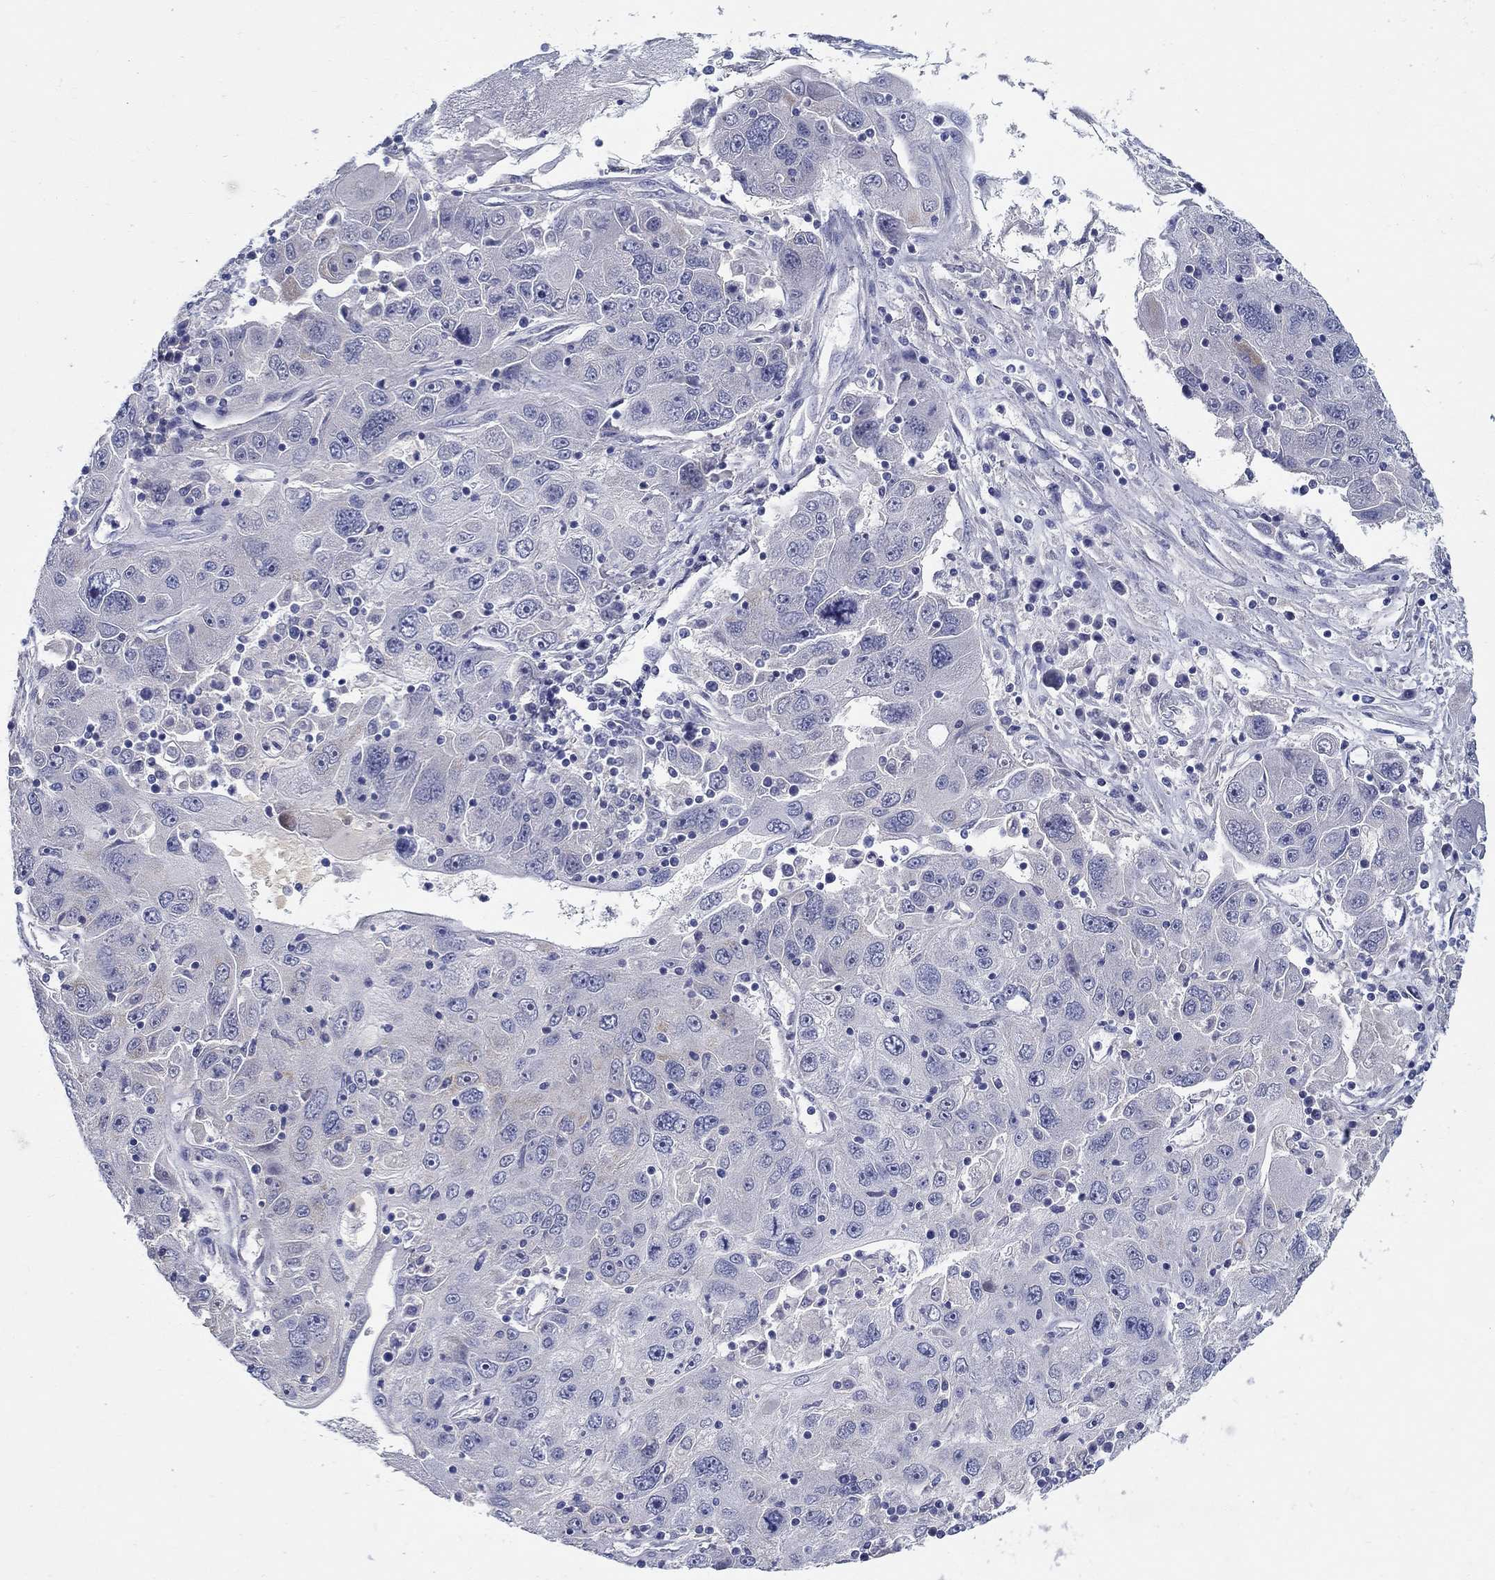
{"staining": {"intensity": "negative", "quantity": "none", "location": "none"}, "tissue": "stomach cancer", "cell_type": "Tumor cells", "image_type": "cancer", "snomed": [{"axis": "morphology", "description": "Adenocarcinoma, NOS"}, {"axis": "topography", "description": "Stomach"}], "caption": "IHC image of neoplastic tissue: human stomach adenocarcinoma stained with DAB (3,3'-diaminobenzidine) exhibits no significant protein positivity in tumor cells. Nuclei are stained in blue.", "gene": "CRYGD", "patient": {"sex": "male", "age": 56}}